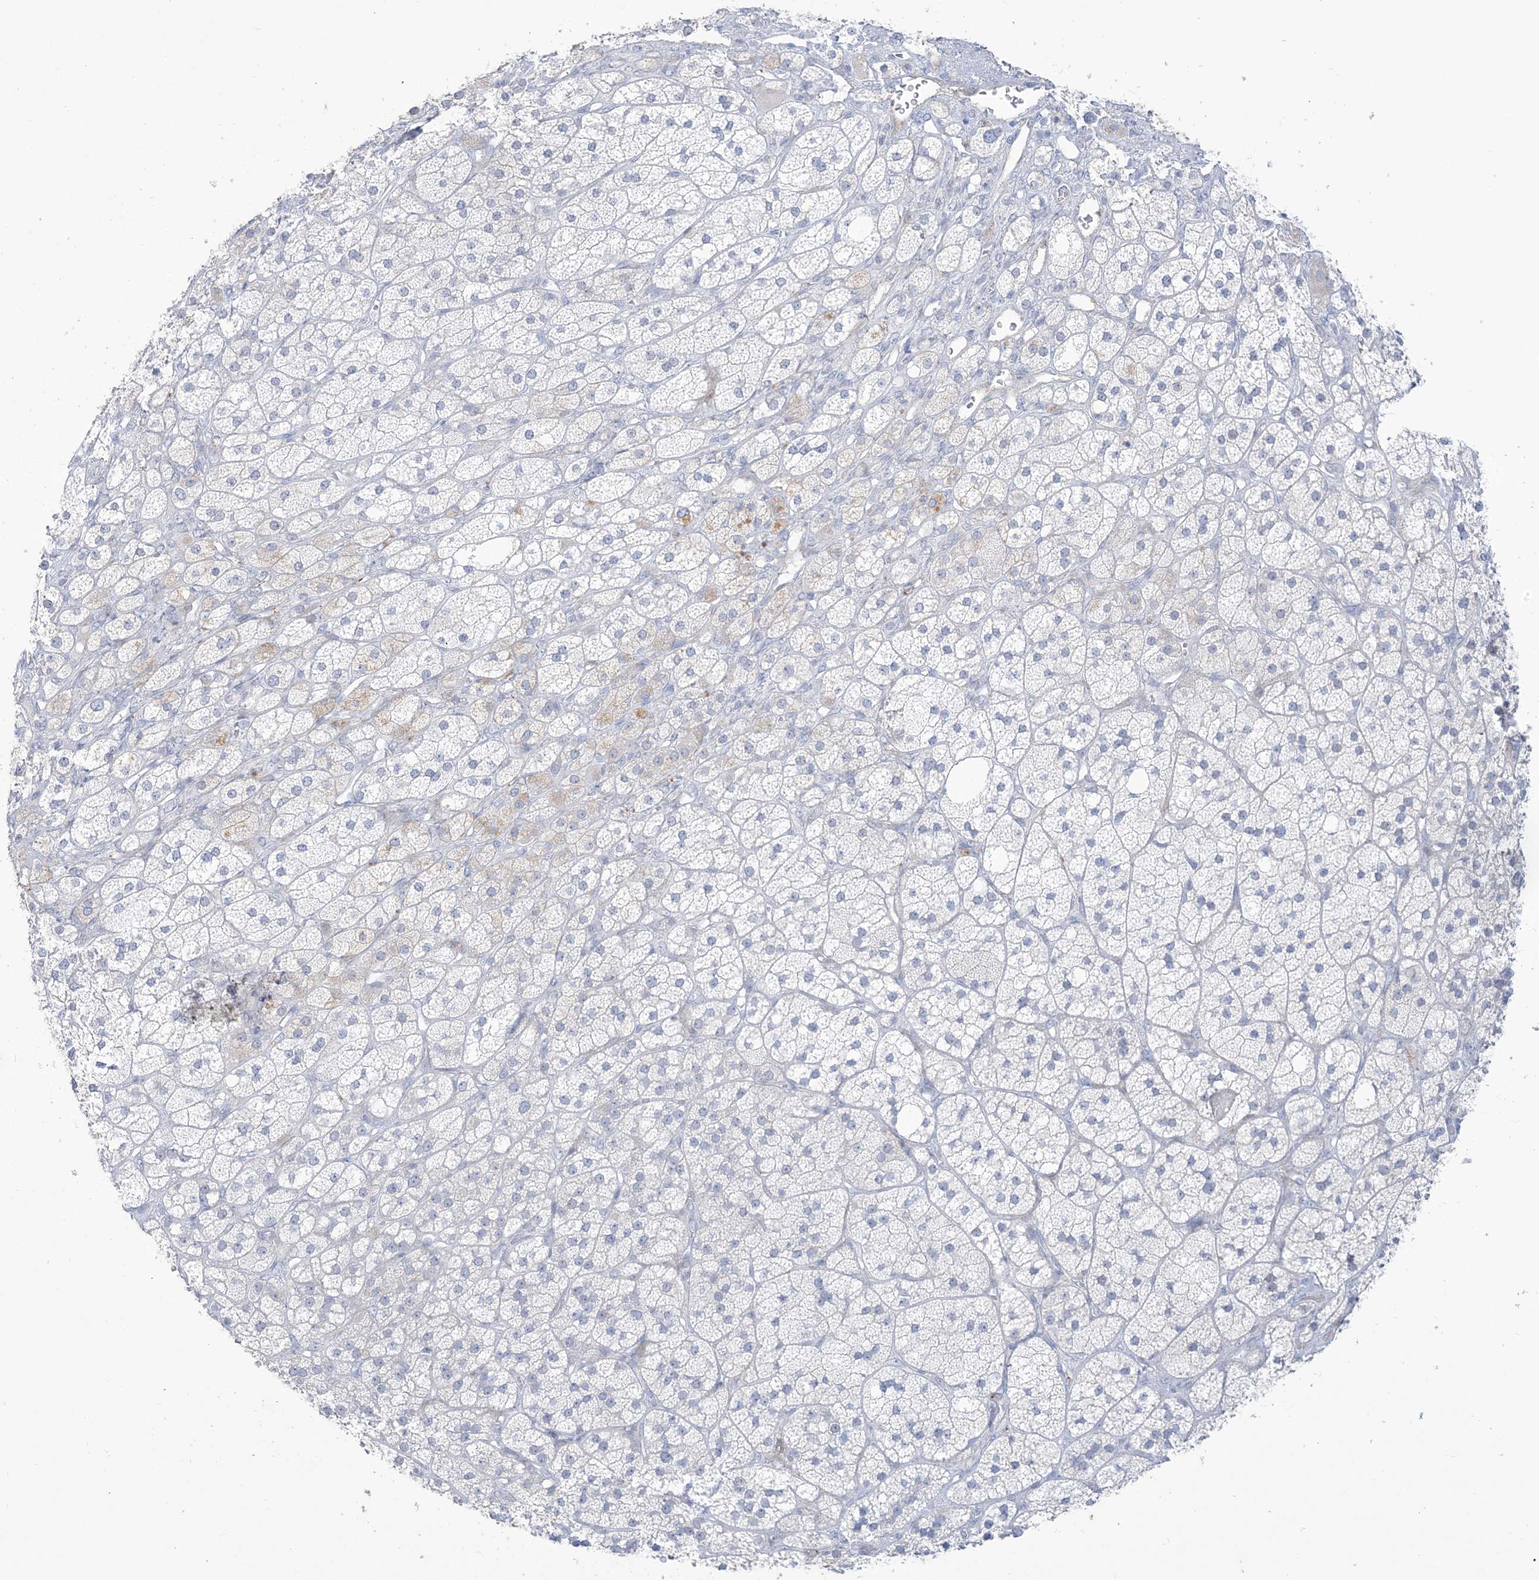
{"staining": {"intensity": "negative", "quantity": "none", "location": "none"}, "tissue": "adrenal gland", "cell_type": "Glandular cells", "image_type": "normal", "snomed": [{"axis": "morphology", "description": "Normal tissue, NOS"}, {"axis": "topography", "description": "Adrenal gland"}], "caption": "This is a histopathology image of immunohistochemistry staining of unremarkable adrenal gland, which shows no expression in glandular cells.", "gene": "B3GNT7", "patient": {"sex": "male", "age": 61}}